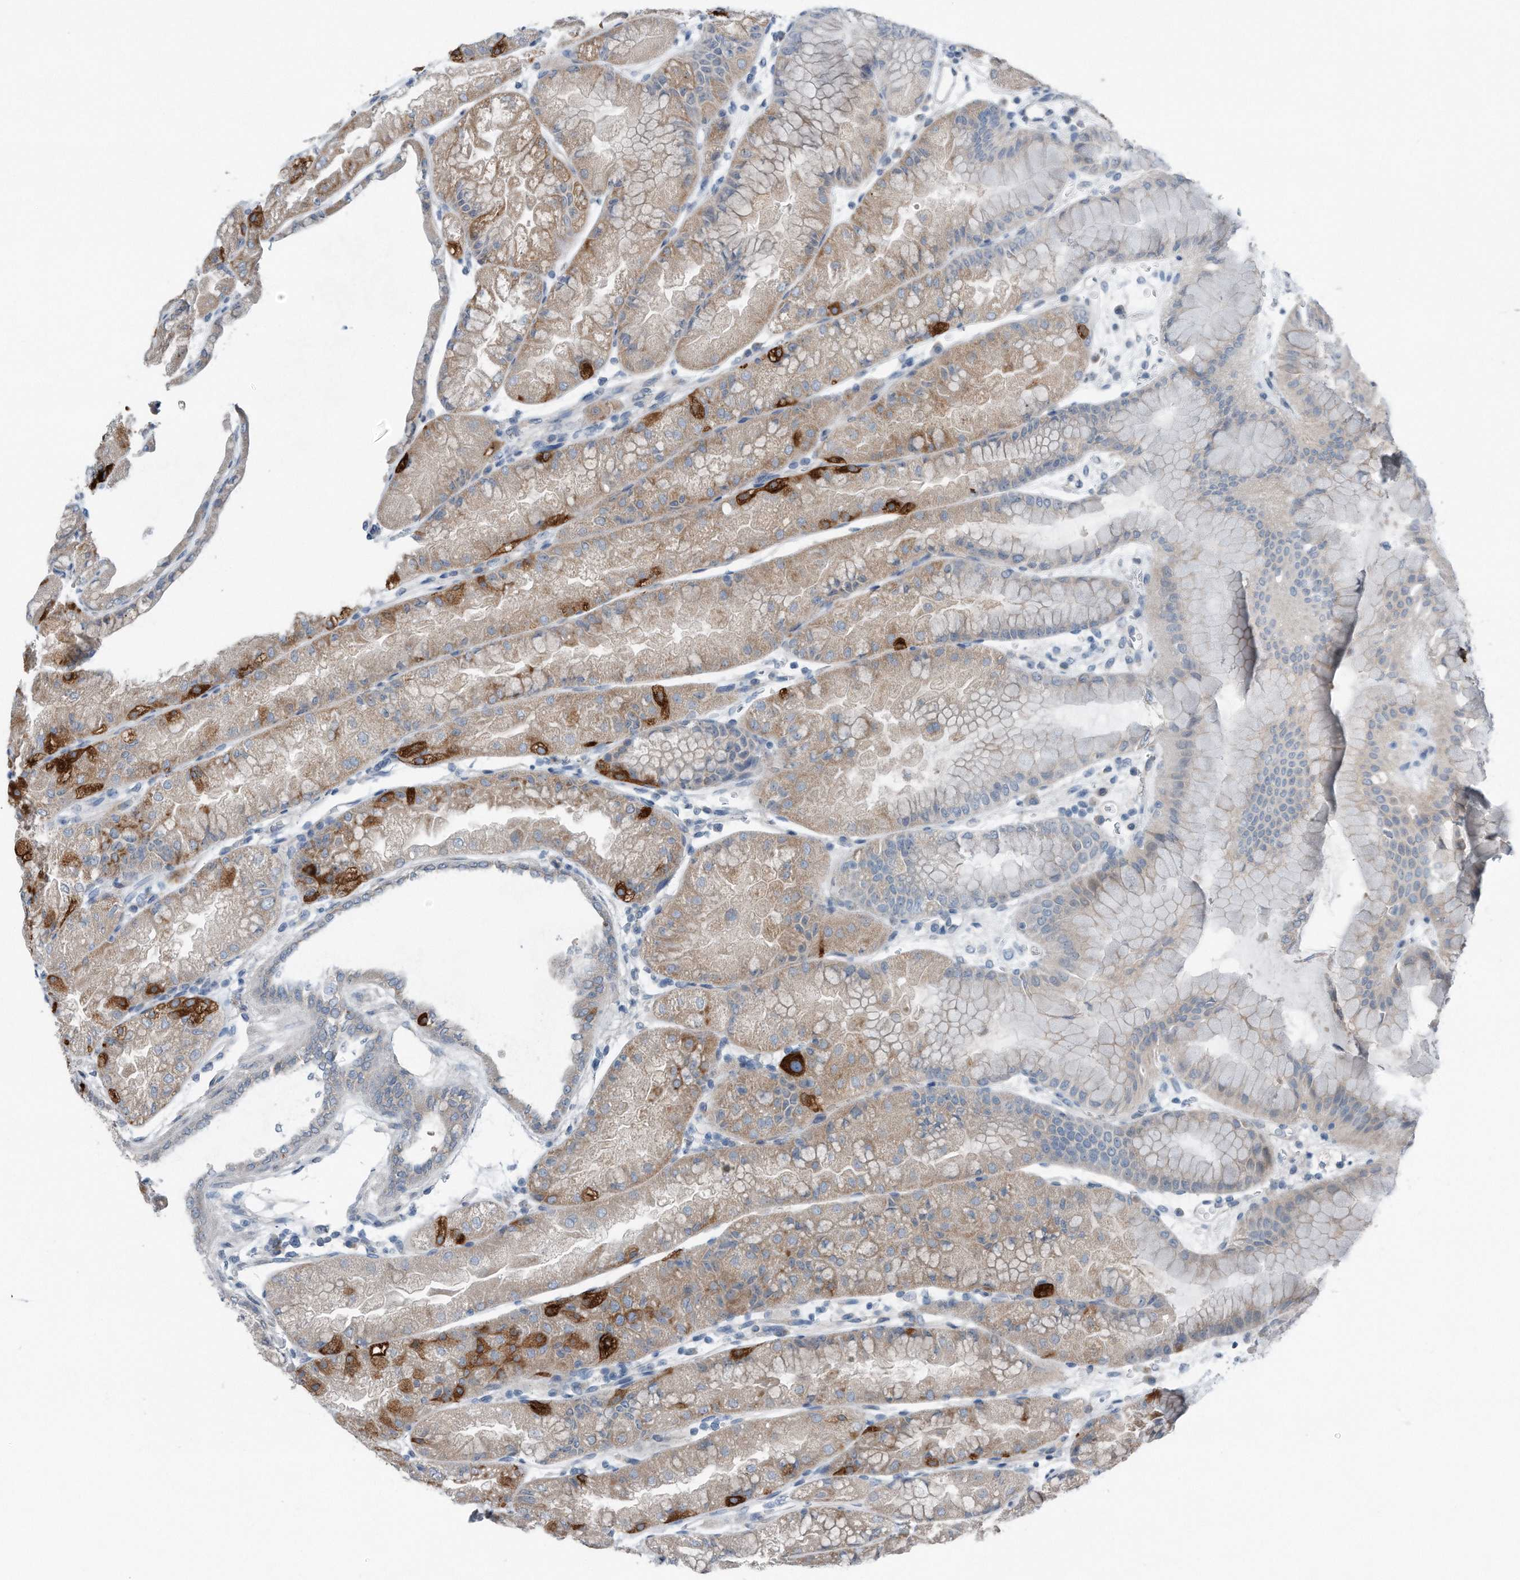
{"staining": {"intensity": "strong", "quantity": "25%-75%", "location": "cytoplasmic/membranous"}, "tissue": "stomach", "cell_type": "Glandular cells", "image_type": "normal", "snomed": [{"axis": "morphology", "description": "Normal tissue, NOS"}, {"axis": "topography", "description": "Stomach, upper"}], "caption": "A high-resolution image shows immunohistochemistry staining of benign stomach, which demonstrates strong cytoplasmic/membranous expression in approximately 25%-75% of glandular cells.", "gene": "YRDC", "patient": {"sex": "male", "age": 47}}